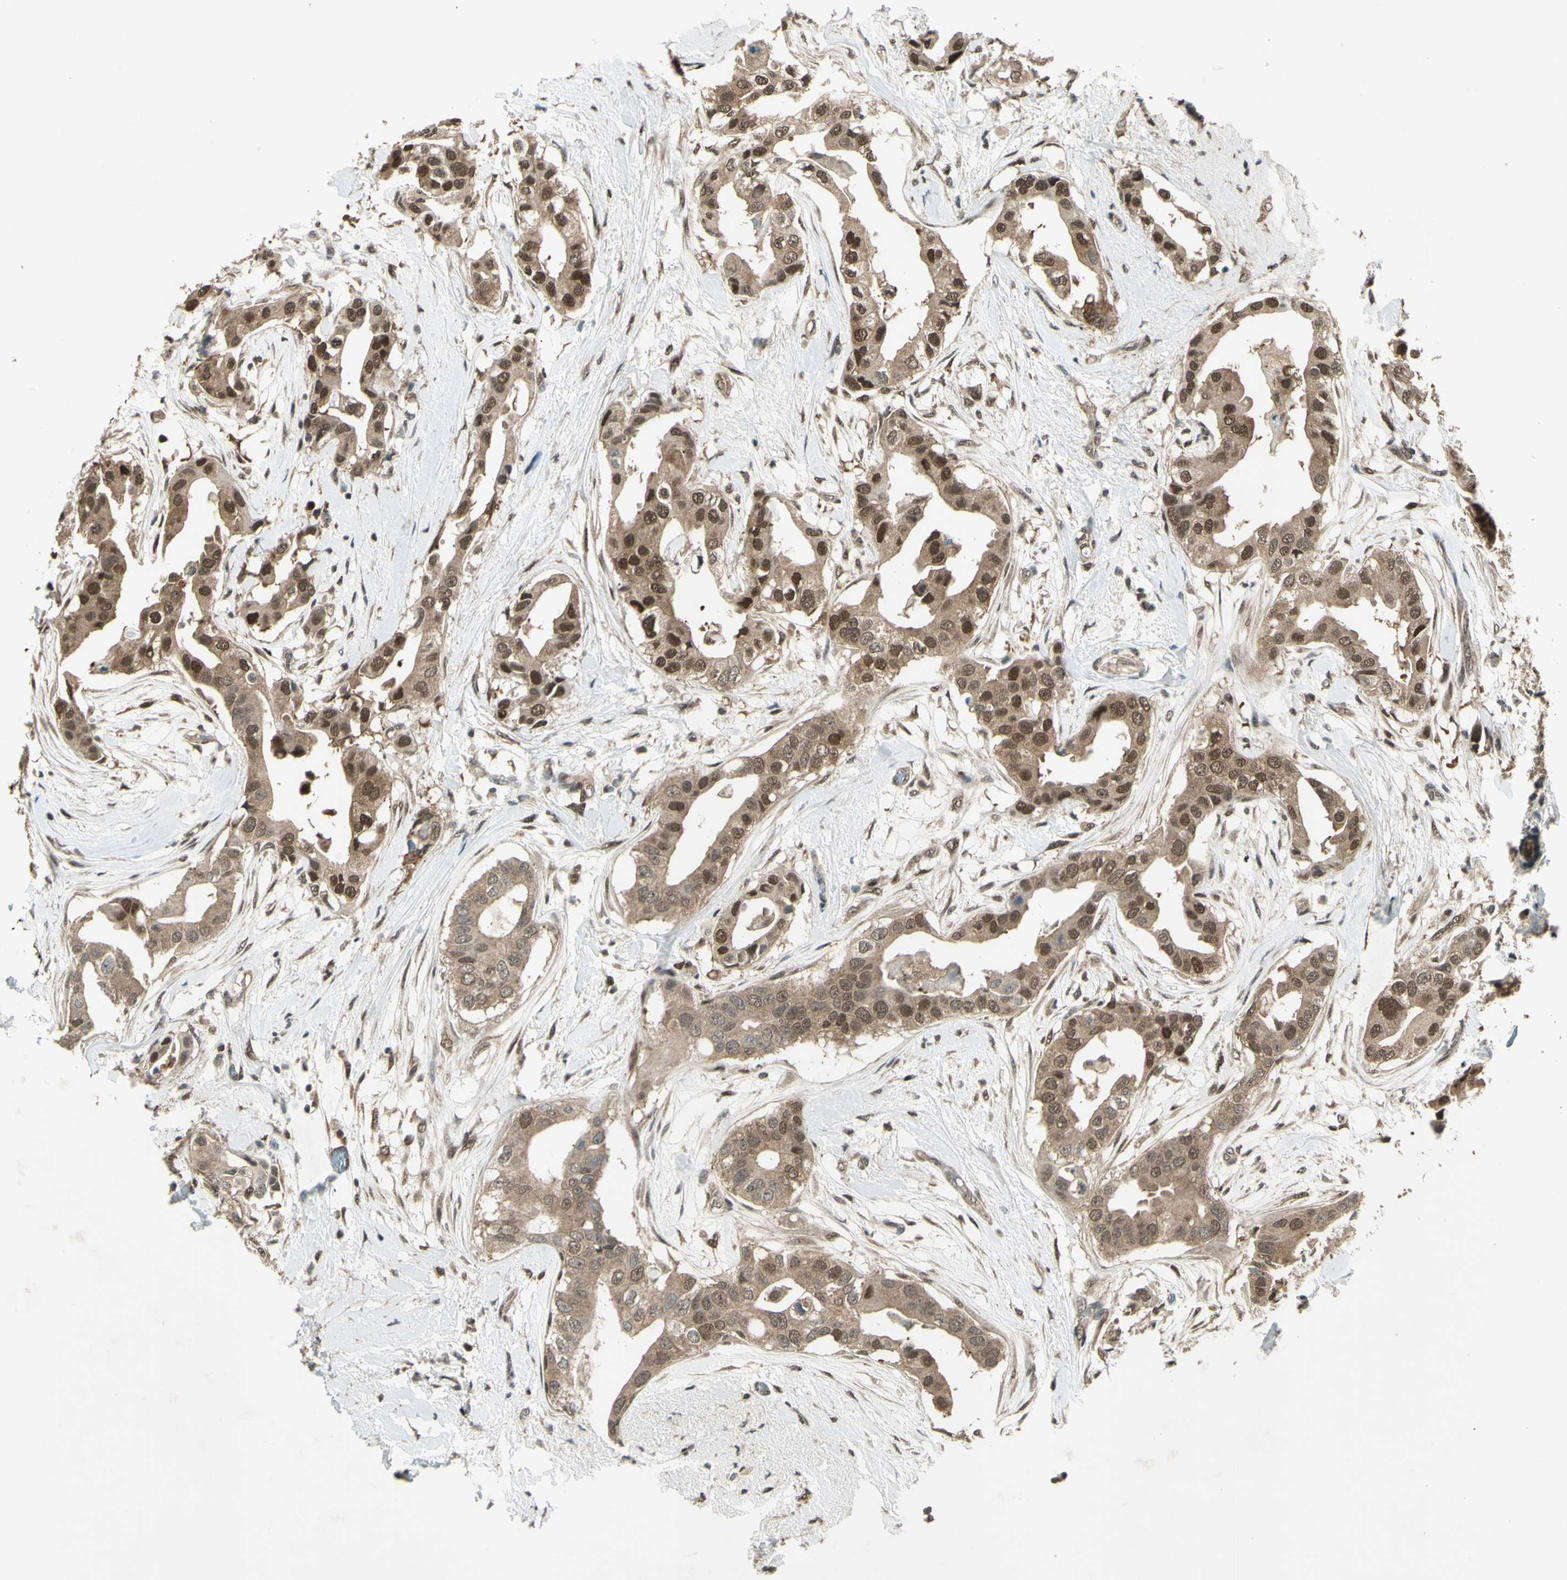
{"staining": {"intensity": "strong", "quantity": ">75%", "location": "cytoplasmic/membranous,nuclear"}, "tissue": "breast cancer", "cell_type": "Tumor cells", "image_type": "cancer", "snomed": [{"axis": "morphology", "description": "Duct carcinoma"}, {"axis": "topography", "description": "Breast"}], "caption": "Breast cancer stained with IHC reveals strong cytoplasmic/membranous and nuclear positivity in about >75% of tumor cells. (IHC, brightfield microscopy, high magnification).", "gene": "PSMD5", "patient": {"sex": "female", "age": 40}}